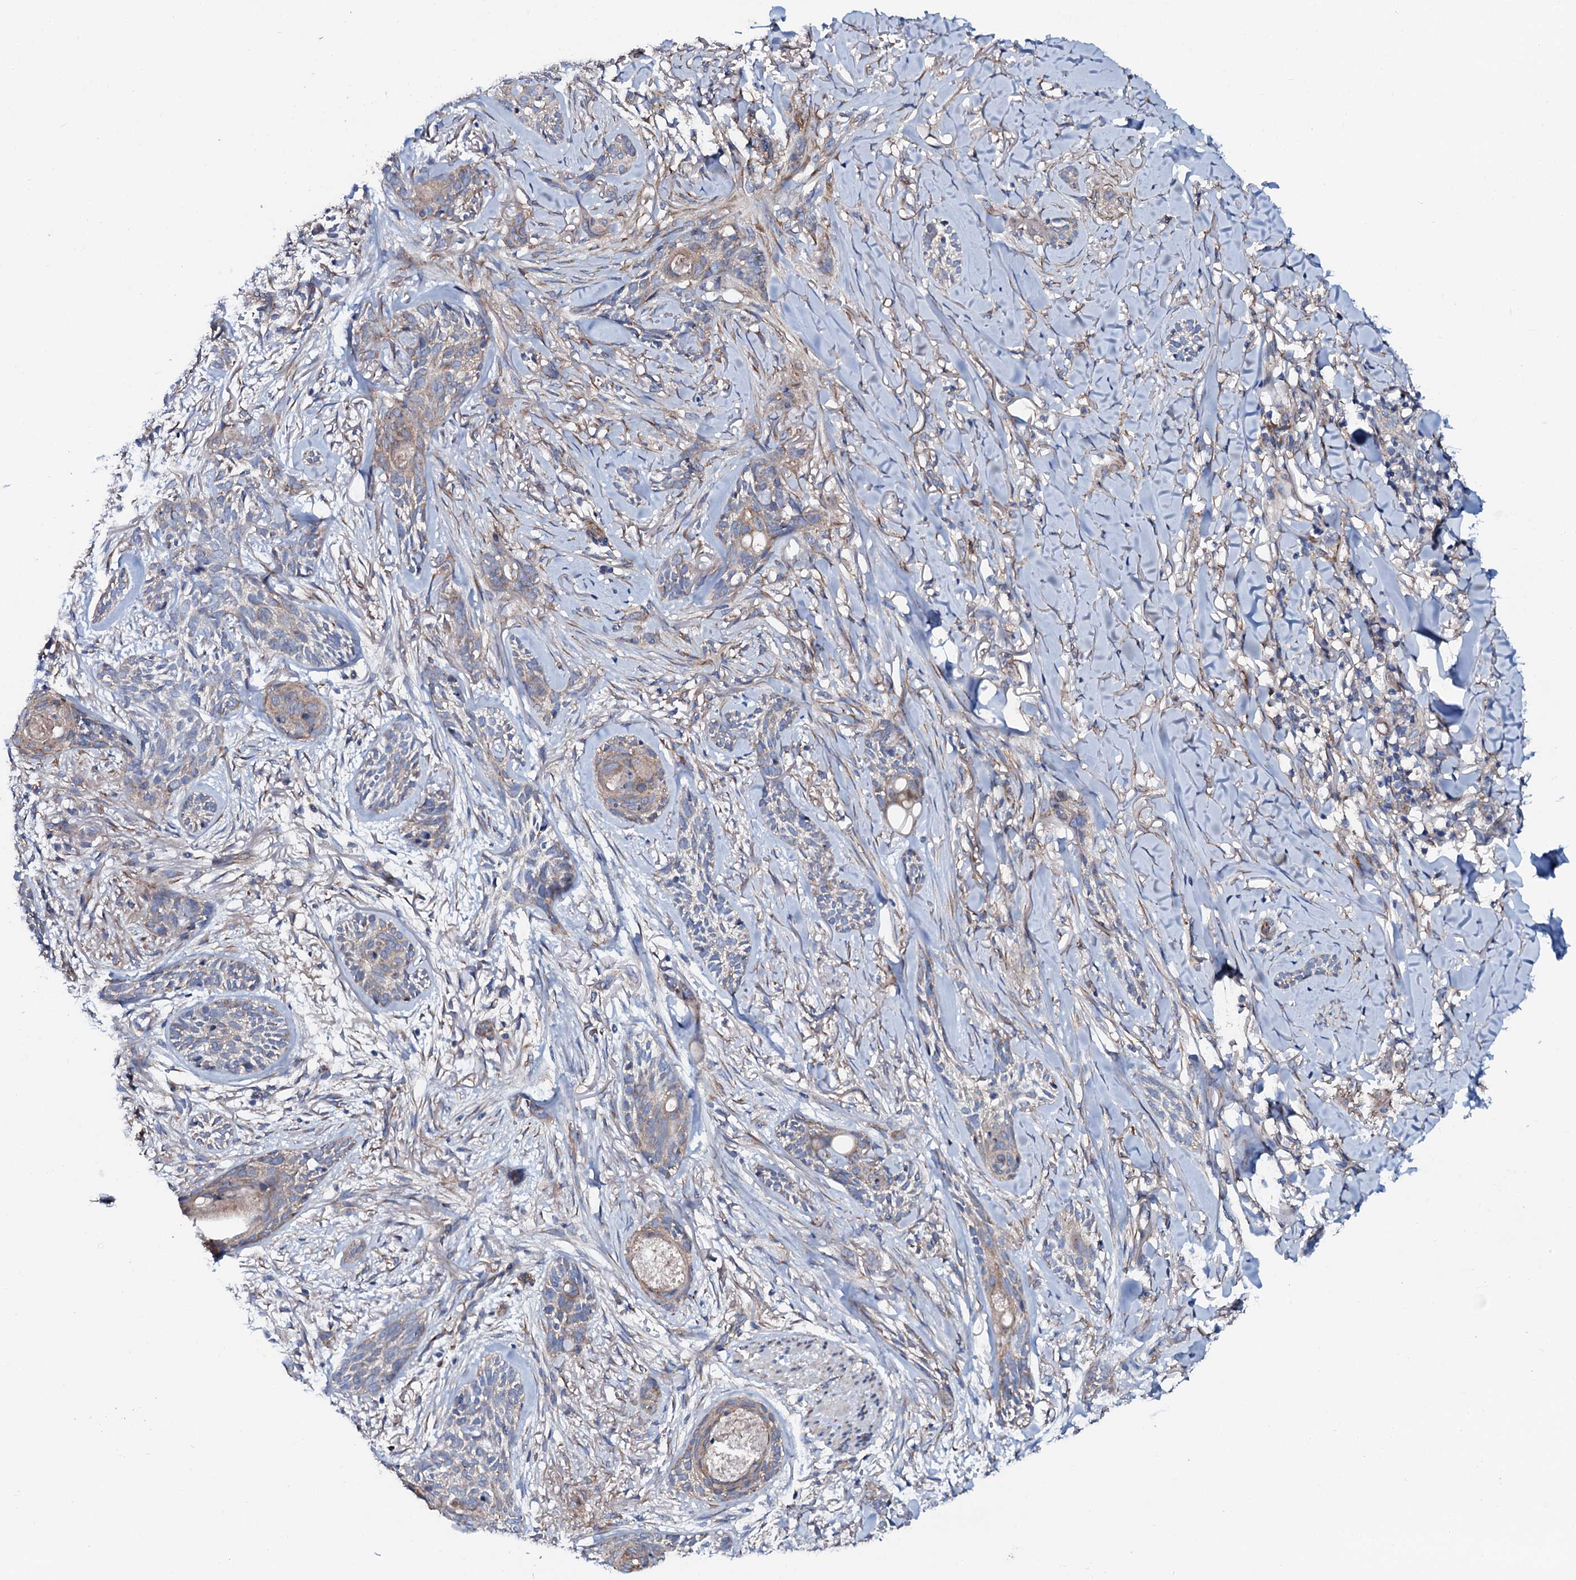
{"staining": {"intensity": "weak", "quantity": "<25%", "location": "cytoplasmic/membranous"}, "tissue": "skin cancer", "cell_type": "Tumor cells", "image_type": "cancer", "snomed": [{"axis": "morphology", "description": "Basal cell carcinoma"}, {"axis": "topography", "description": "Skin"}], "caption": "A photomicrograph of human skin cancer (basal cell carcinoma) is negative for staining in tumor cells.", "gene": "STARD13", "patient": {"sex": "female", "age": 59}}